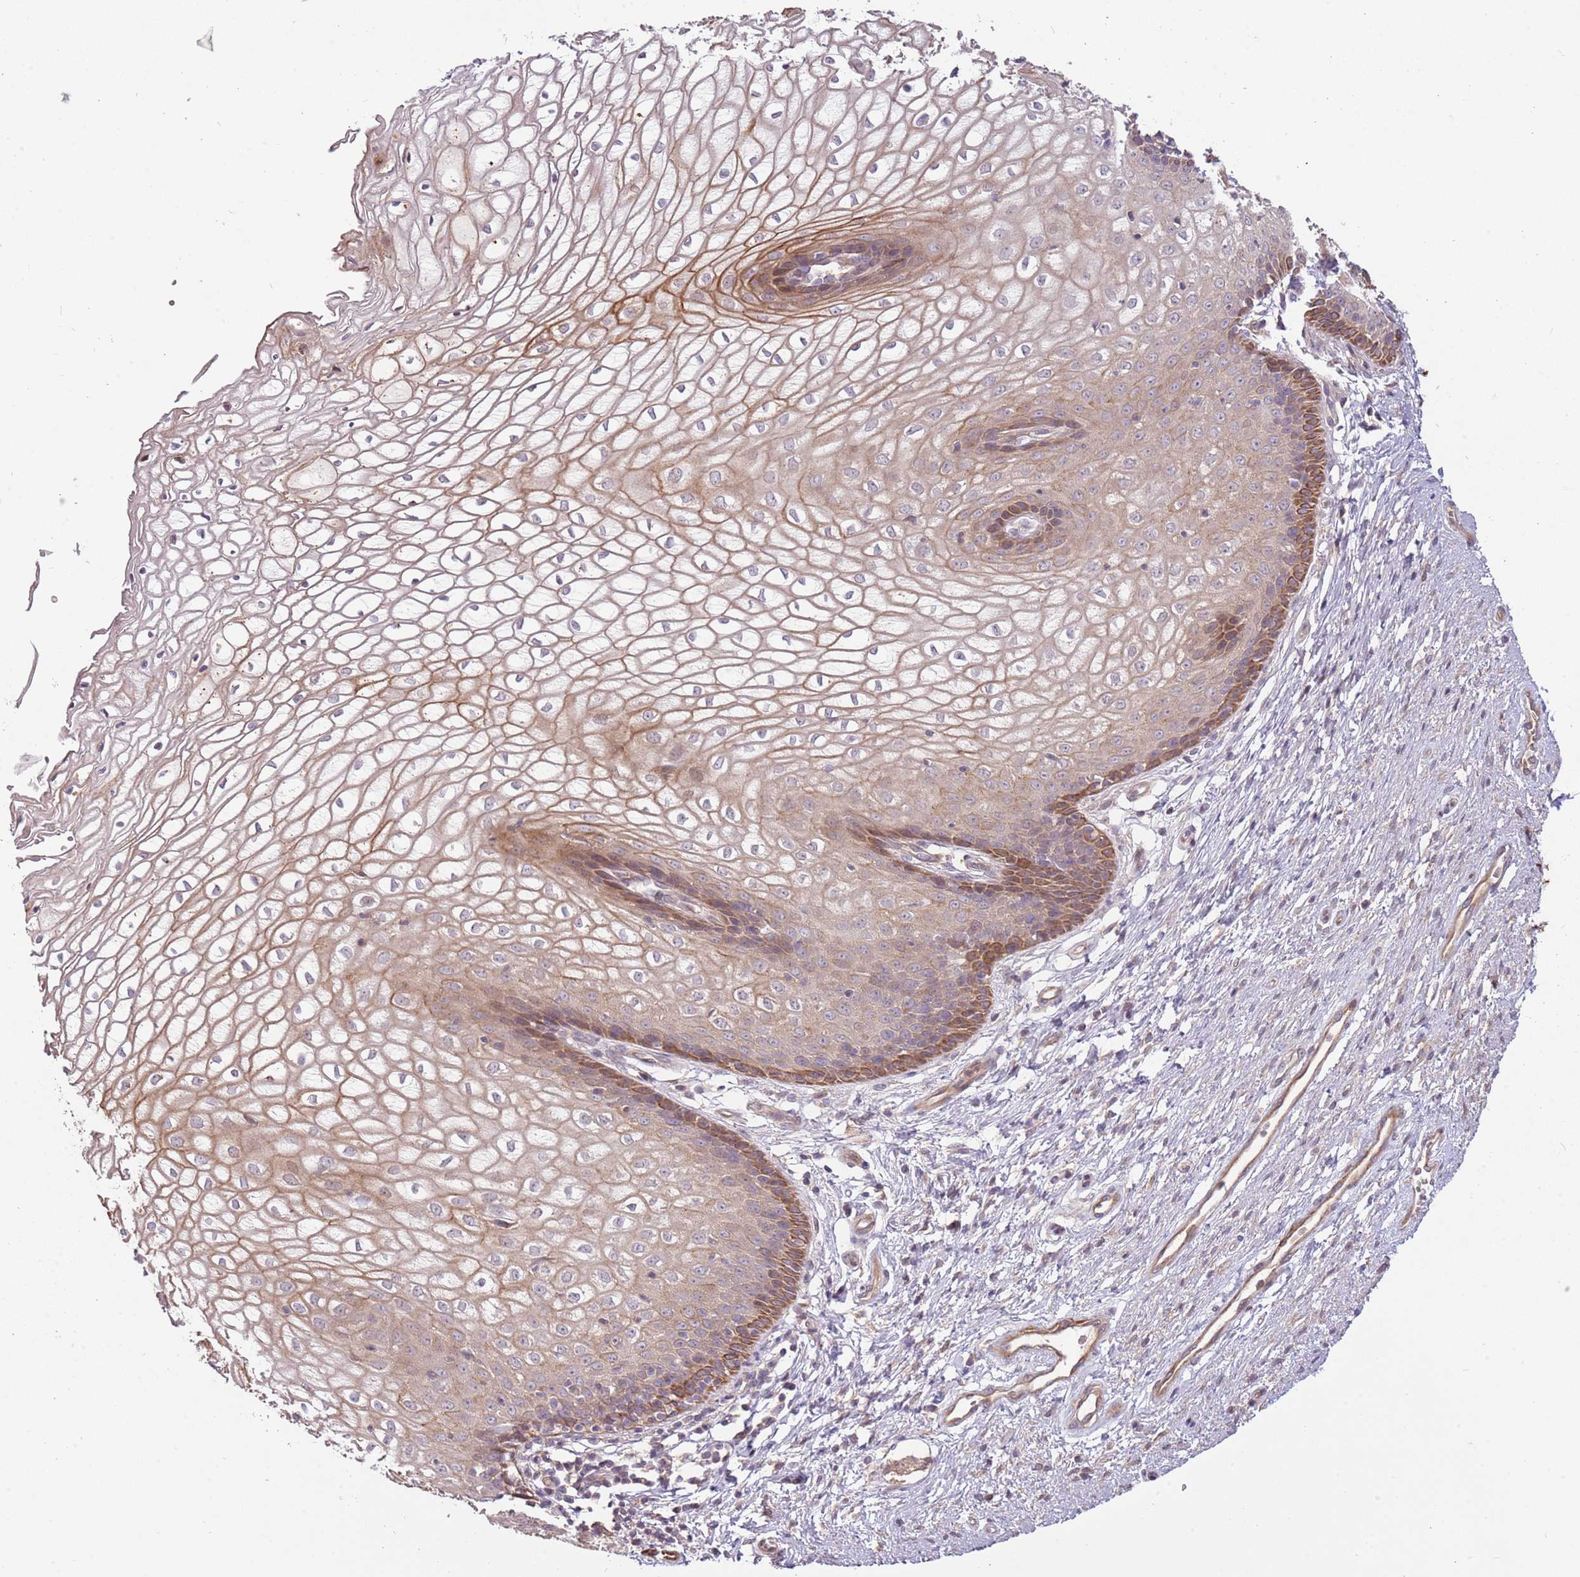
{"staining": {"intensity": "moderate", "quantity": ">75%", "location": "cytoplasmic/membranous"}, "tissue": "vagina", "cell_type": "Squamous epithelial cells", "image_type": "normal", "snomed": [{"axis": "morphology", "description": "Normal tissue, NOS"}, {"axis": "topography", "description": "Vagina"}], "caption": "Immunohistochemical staining of unremarkable vagina demonstrates medium levels of moderate cytoplasmic/membranous positivity in about >75% of squamous epithelial cells.", "gene": "RNF128", "patient": {"sex": "female", "age": 34}}